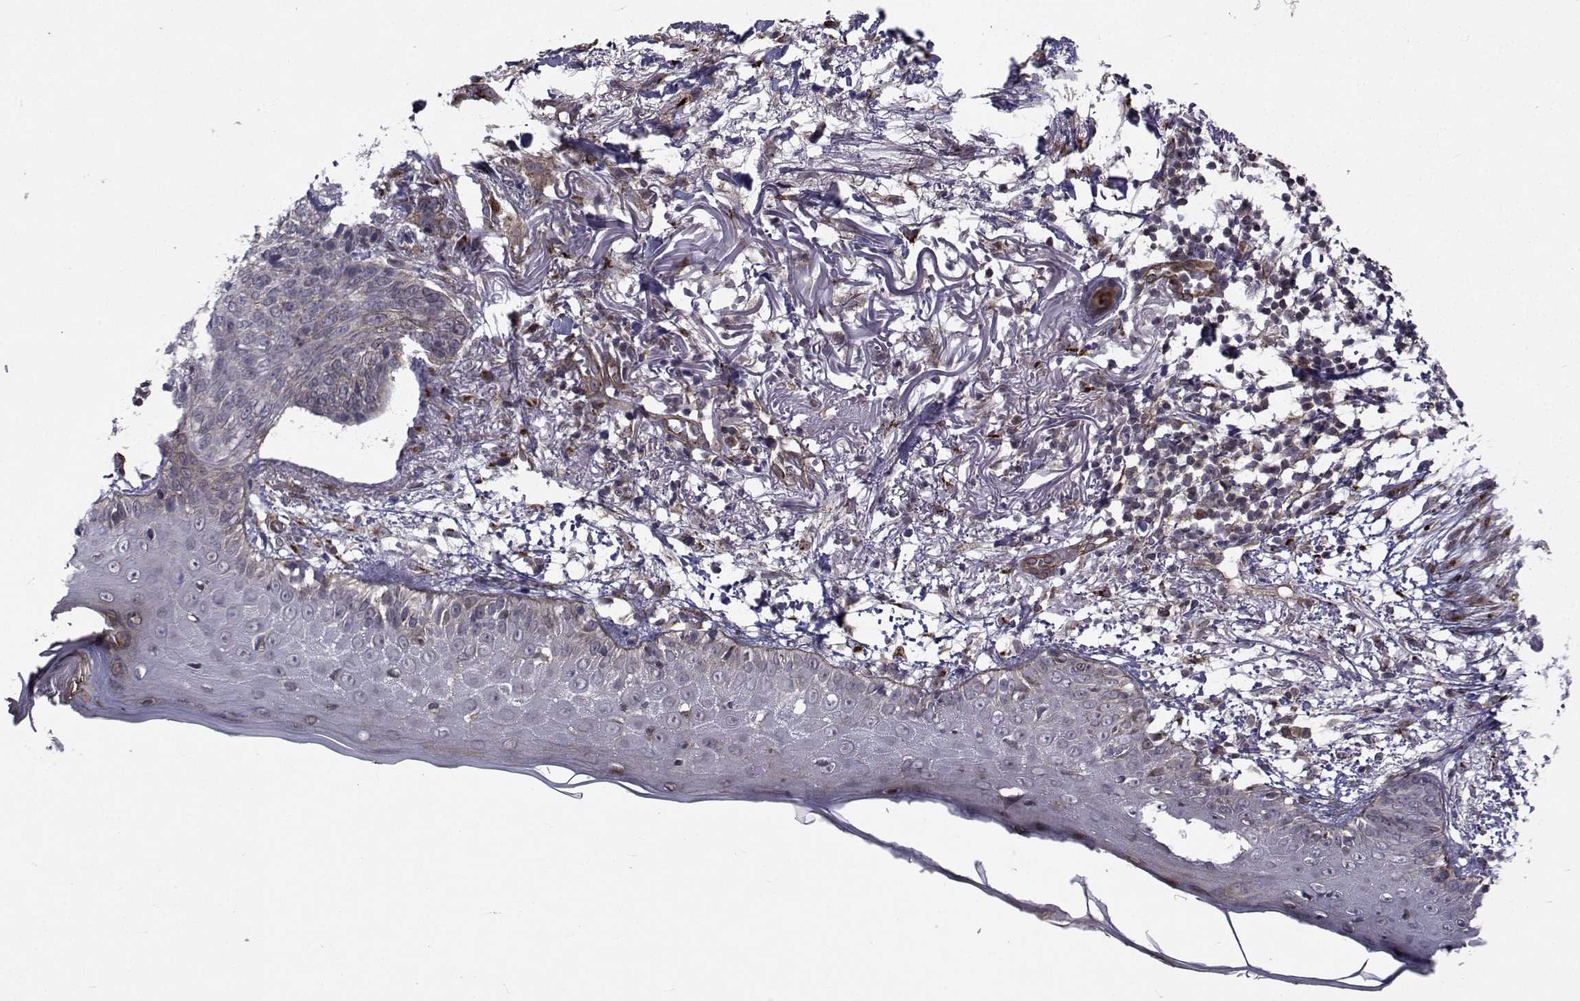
{"staining": {"intensity": "negative", "quantity": "none", "location": "none"}, "tissue": "skin cancer", "cell_type": "Tumor cells", "image_type": "cancer", "snomed": [{"axis": "morphology", "description": "Normal tissue, NOS"}, {"axis": "morphology", "description": "Basal cell carcinoma"}, {"axis": "topography", "description": "Skin"}], "caption": "Immunohistochemical staining of human skin cancer demonstrates no significant staining in tumor cells.", "gene": "ATP6V1C2", "patient": {"sex": "male", "age": 84}}